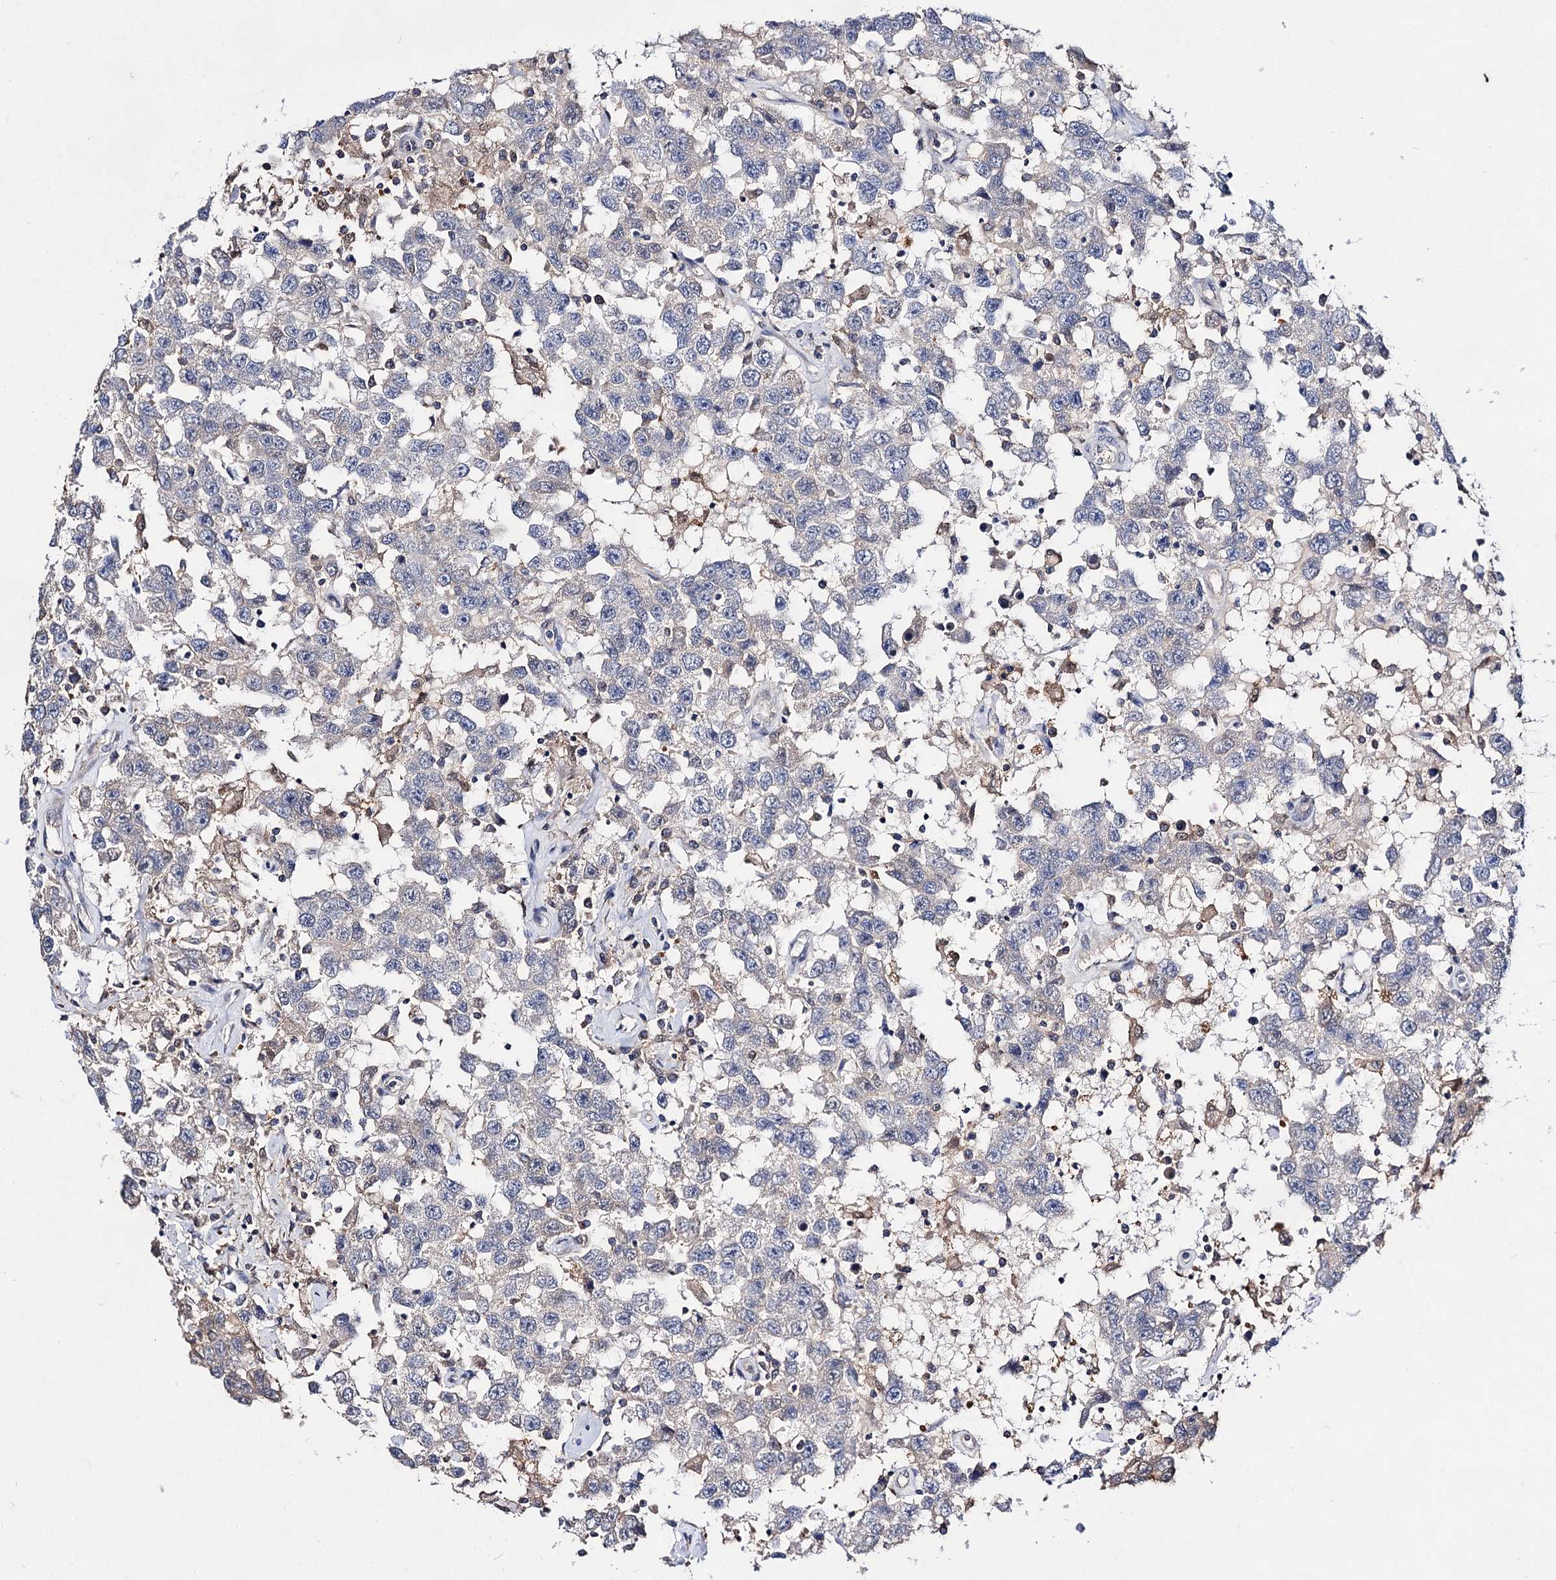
{"staining": {"intensity": "negative", "quantity": "none", "location": "none"}, "tissue": "testis cancer", "cell_type": "Tumor cells", "image_type": "cancer", "snomed": [{"axis": "morphology", "description": "Seminoma, NOS"}, {"axis": "topography", "description": "Testis"}], "caption": "The histopathology image shows no significant staining in tumor cells of seminoma (testis).", "gene": "ACTR6", "patient": {"sex": "male", "age": 41}}